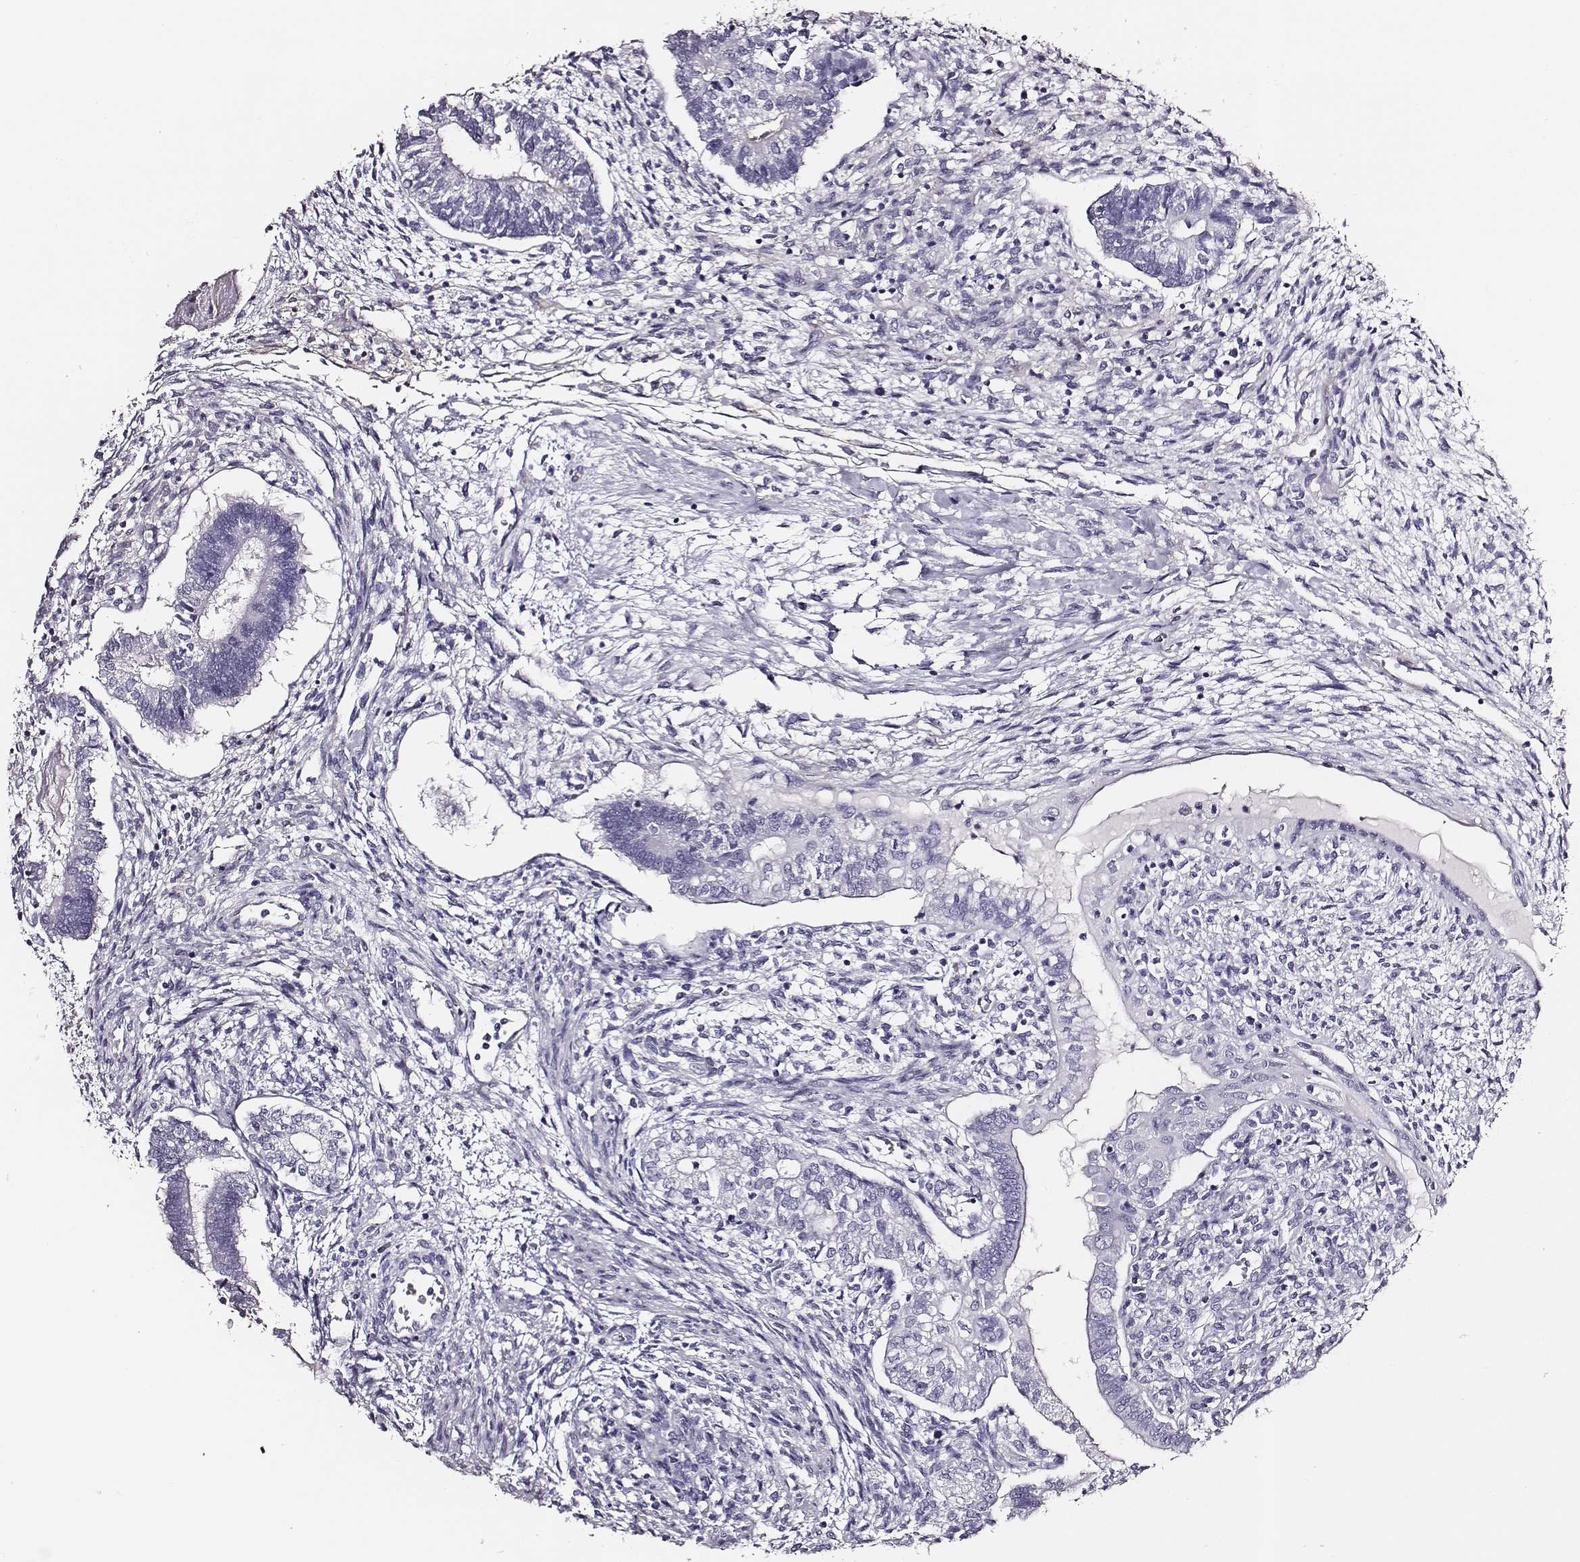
{"staining": {"intensity": "negative", "quantity": "none", "location": "none"}, "tissue": "testis cancer", "cell_type": "Tumor cells", "image_type": "cancer", "snomed": [{"axis": "morphology", "description": "Carcinoma, Embryonal, NOS"}, {"axis": "topography", "description": "Testis"}], "caption": "Image shows no significant protein staining in tumor cells of embryonal carcinoma (testis).", "gene": "DPEP1", "patient": {"sex": "male", "age": 37}}